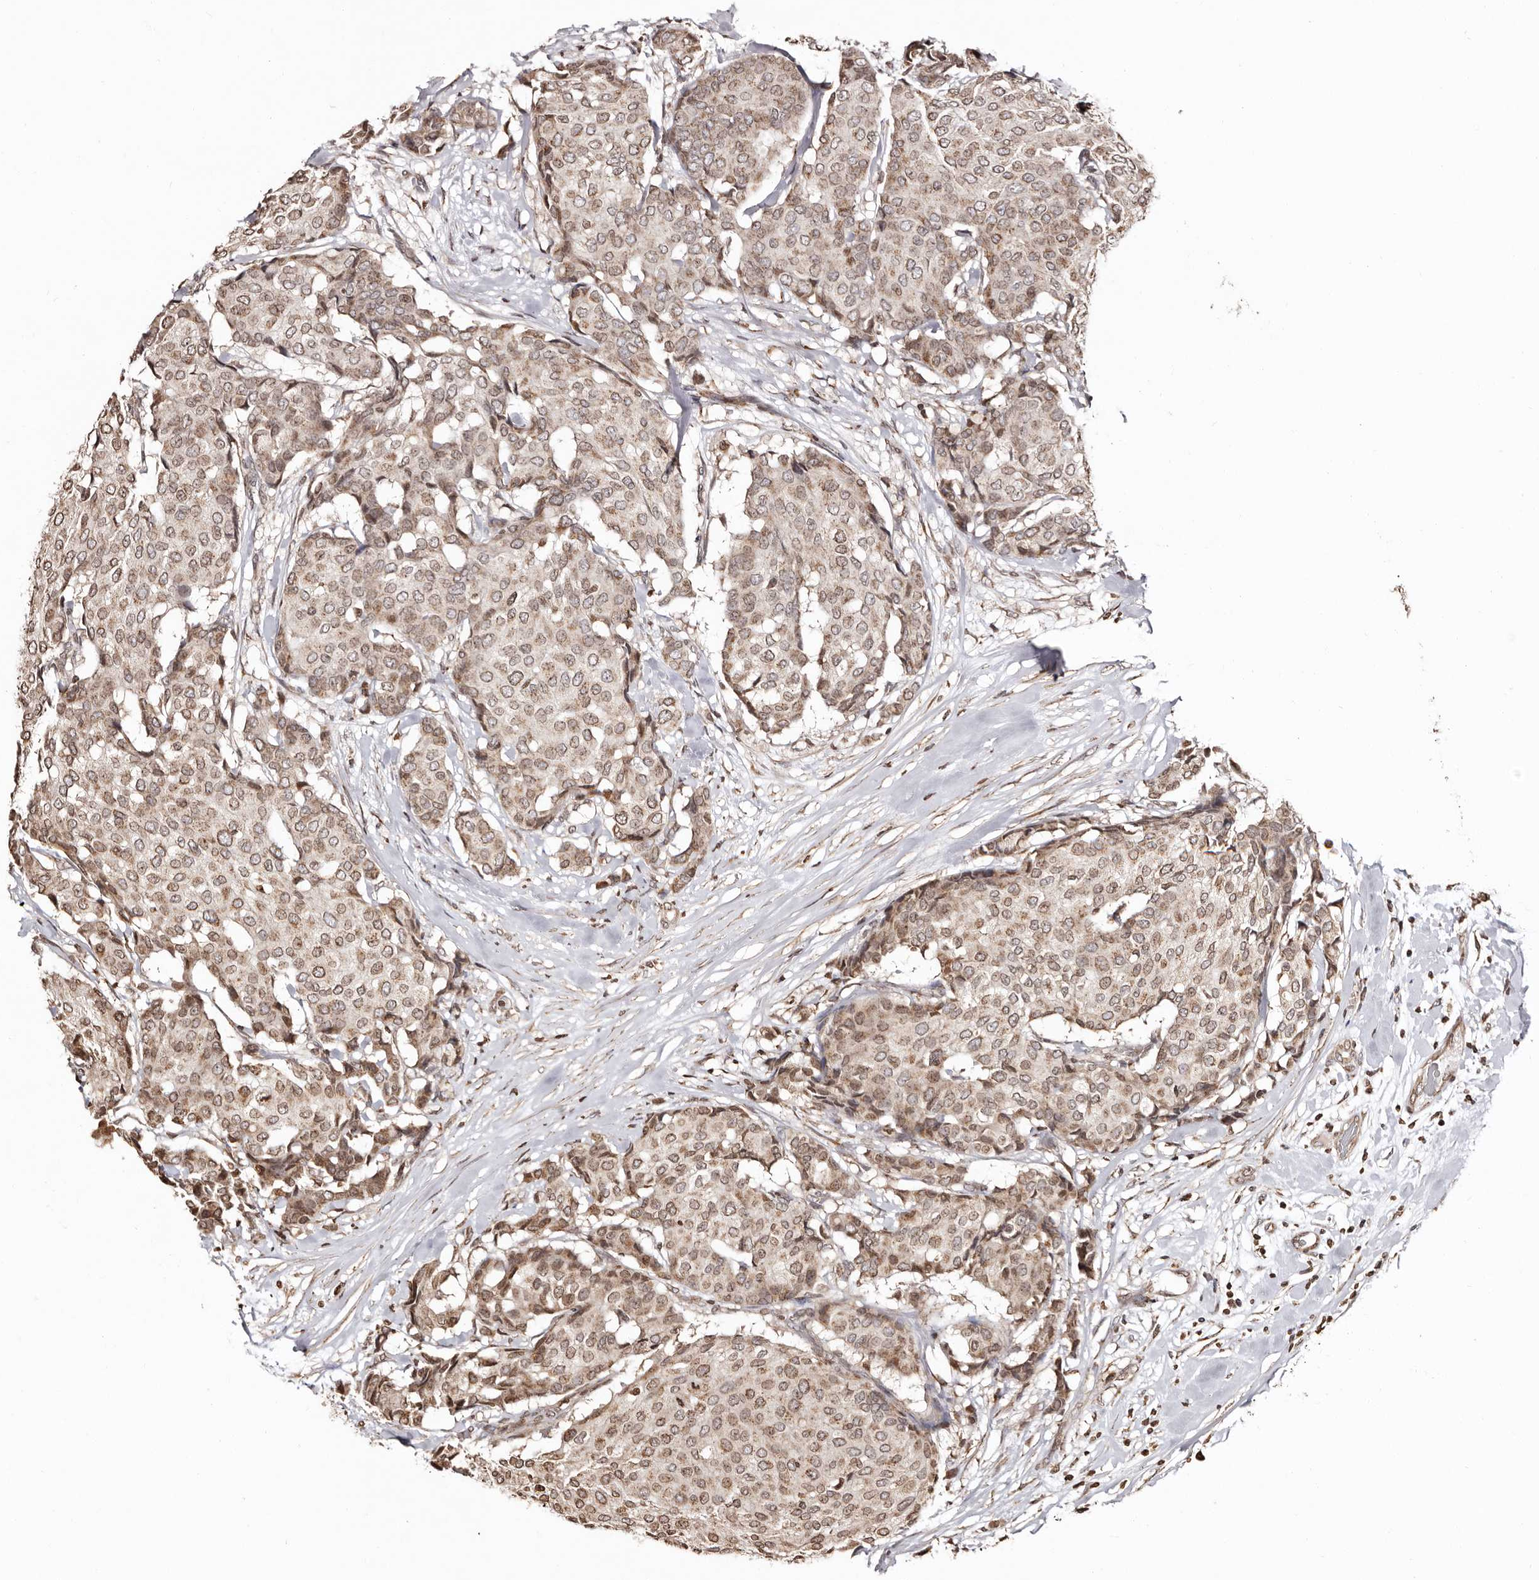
{"staining": {"intensity": "moderate", "quantity": ">75%", "location": "cytoplasmic/membranous,nuclear"}, "tissue": "breast cancer", "cell_type": "Tumor cells", "image_type": "cancer", "snomed": [{"axis": "morphology", "description": "Duct carcinoma"}, {"axis": "topography", "description": "Breast"}], "caption": "Protein staining exhibits moderate cytoplasmic/membranous and nuclear expression in about >75% of tumor cells in breast cancer. The staining was performed using DAB (3,3'-diaminobenzidine), with brown indicating positive protein expression. Nuclei are stained blue with hematoxylin.", "gene": "CCDC190", "patient": {"sex": "female", "age": 75}}